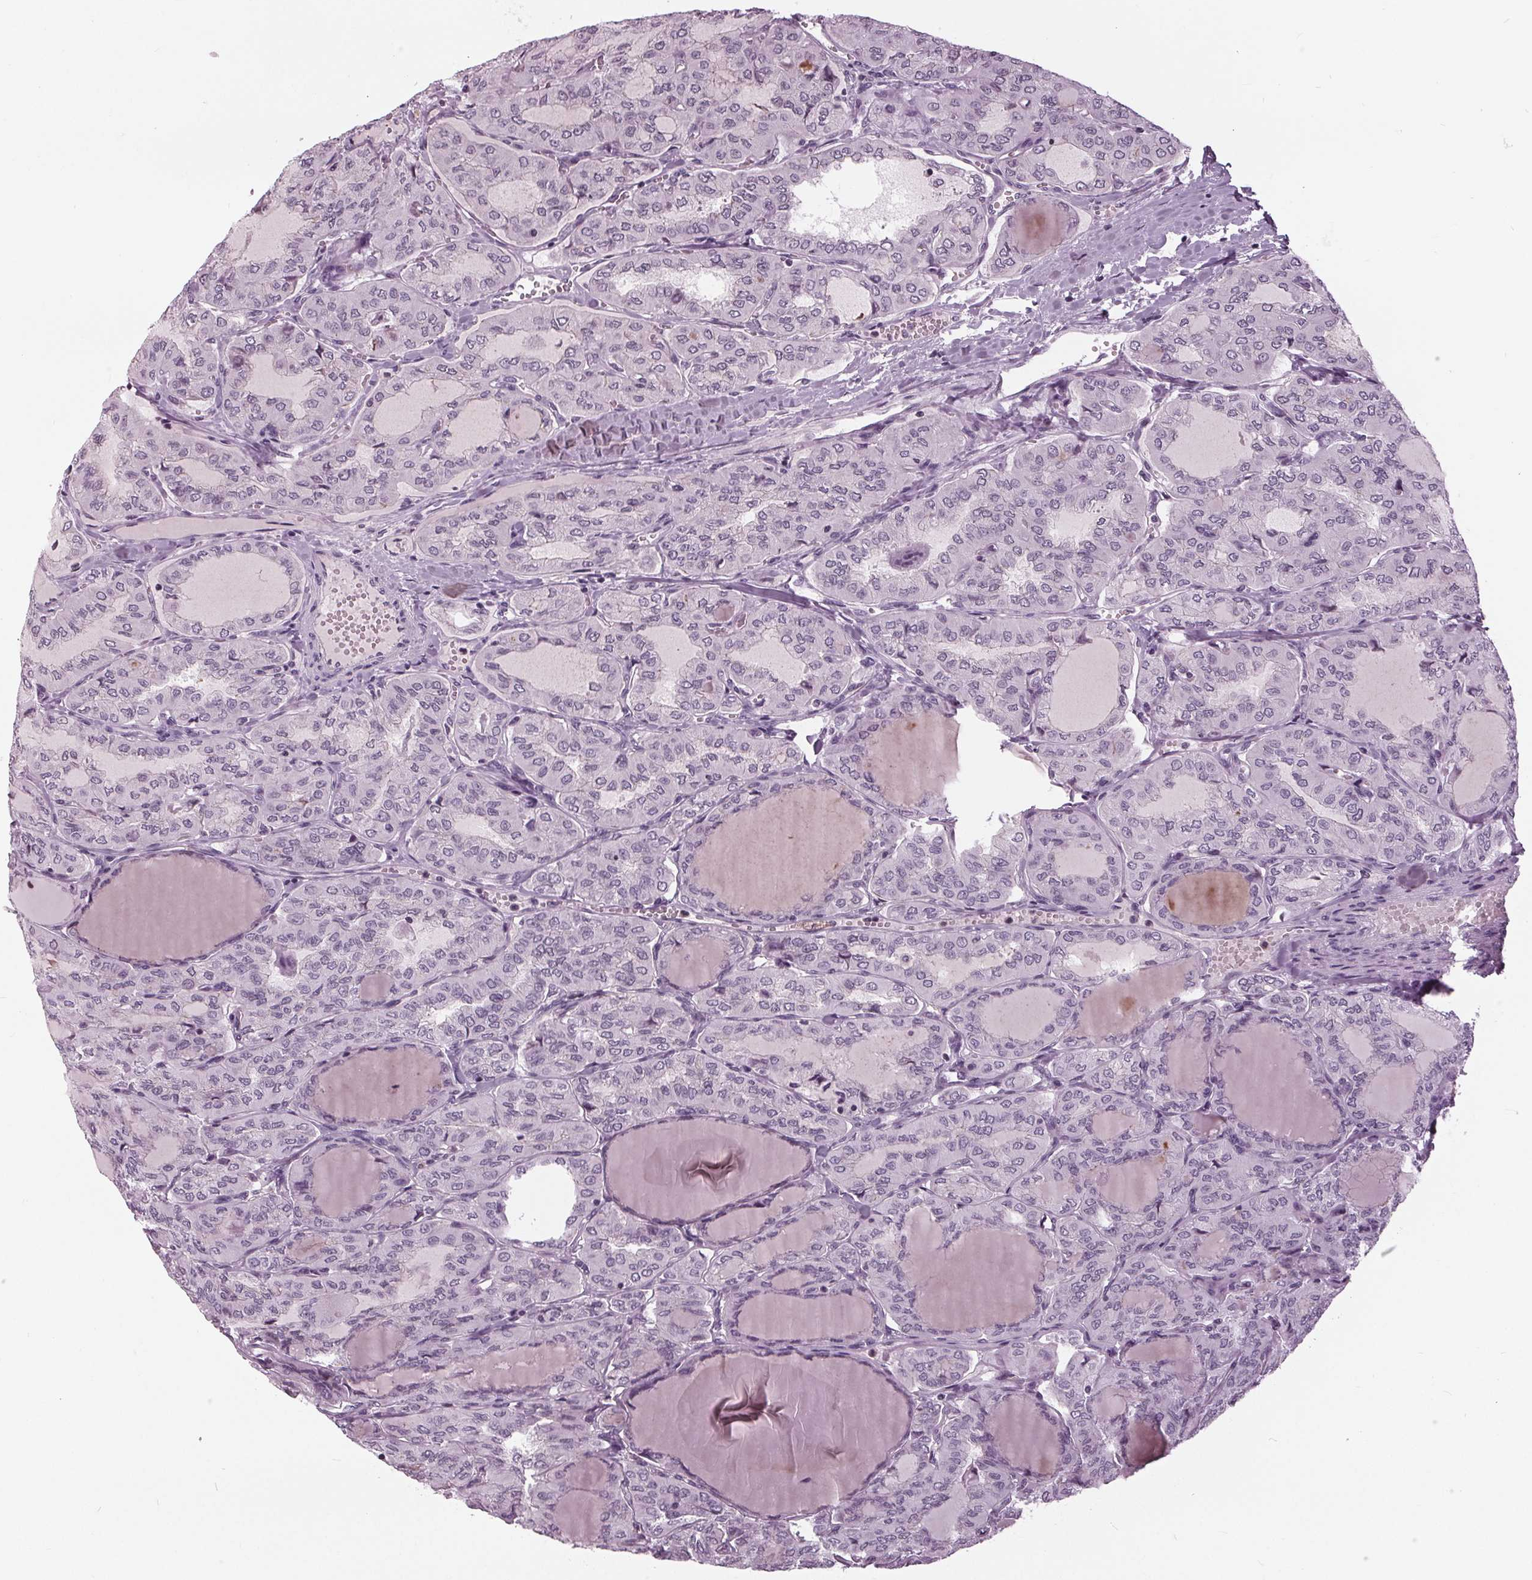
{"staining": {"intensity": "negative", "quantity": "none", "location": "none"}, "tissue": "thyroid cancer", "cell_type": "Tumor cells", "image_type": "cancer", "snomed": [{"axis": "morphology", "description": "Papillary adenocarcinoma, NOS"}, {"axis": "topography", "description": "Thyroid gland"}], "caption": "Tumor cells are negative for brown protein staining in thyroid papillary adenocarcinoma.", "gene": "SLC9A4", "patient": {"sex": "male", "age": 20}}